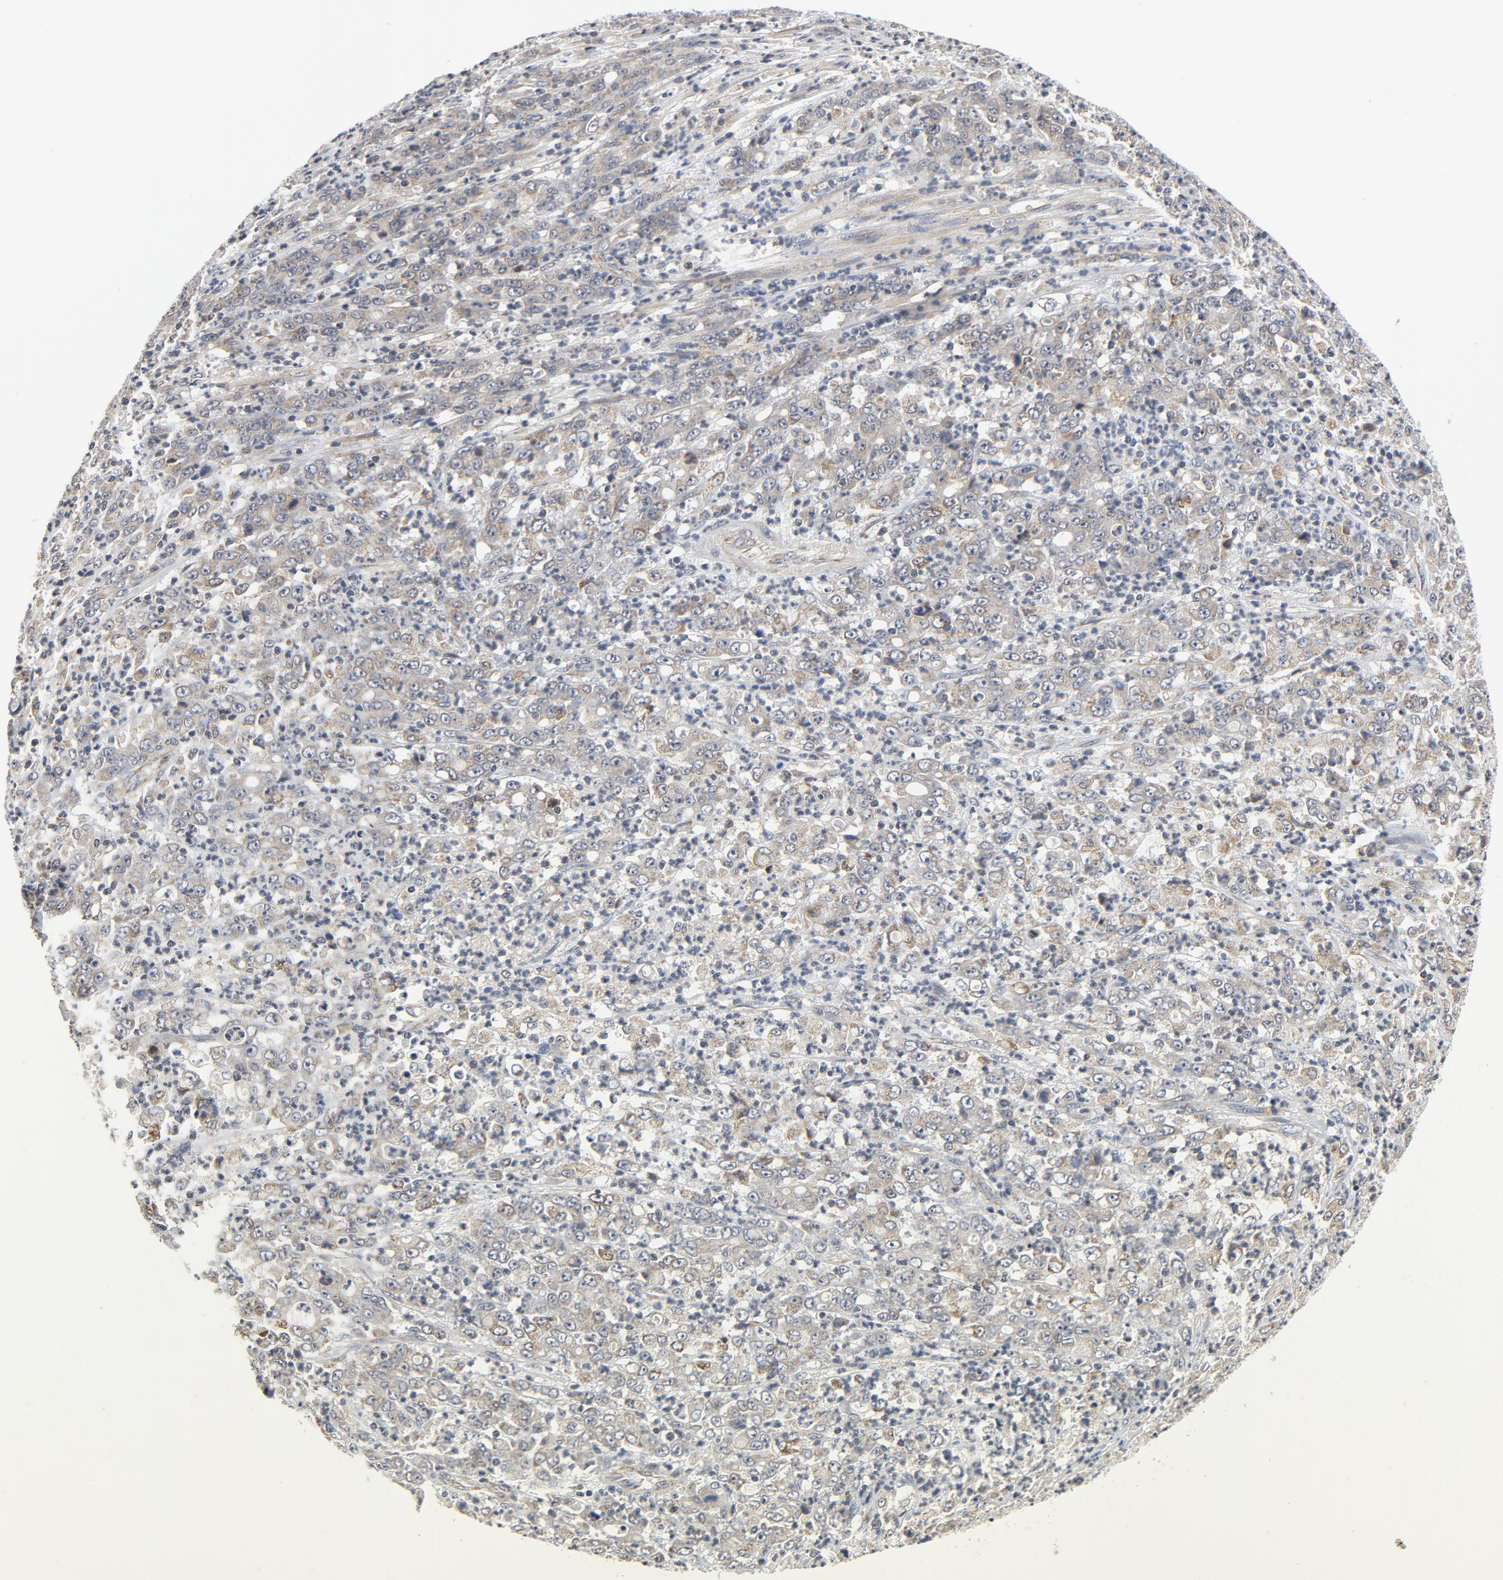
{"staining": {"intensity": "weak", "quantity": ">75%", "location": "nuclear"}, "tissue": "stomach cancer", "cell_type": "Tumor cells", "image_type": "cancer", "snomed": [{"axis": "morphology", "description": "Adenocarcinoma, NOS"}, {"axis": "topography", "description": "Stomach, lower"}], "caption": "A low amount of weak nuclear expression is identified in approximately >75% of tumor cells in stomach cancer tissue. The protein of interest is shown in brown color, while the nuclei are stained blue.", "gene": "C14orf119", "patient": {"sex": "female", "age": 71}}